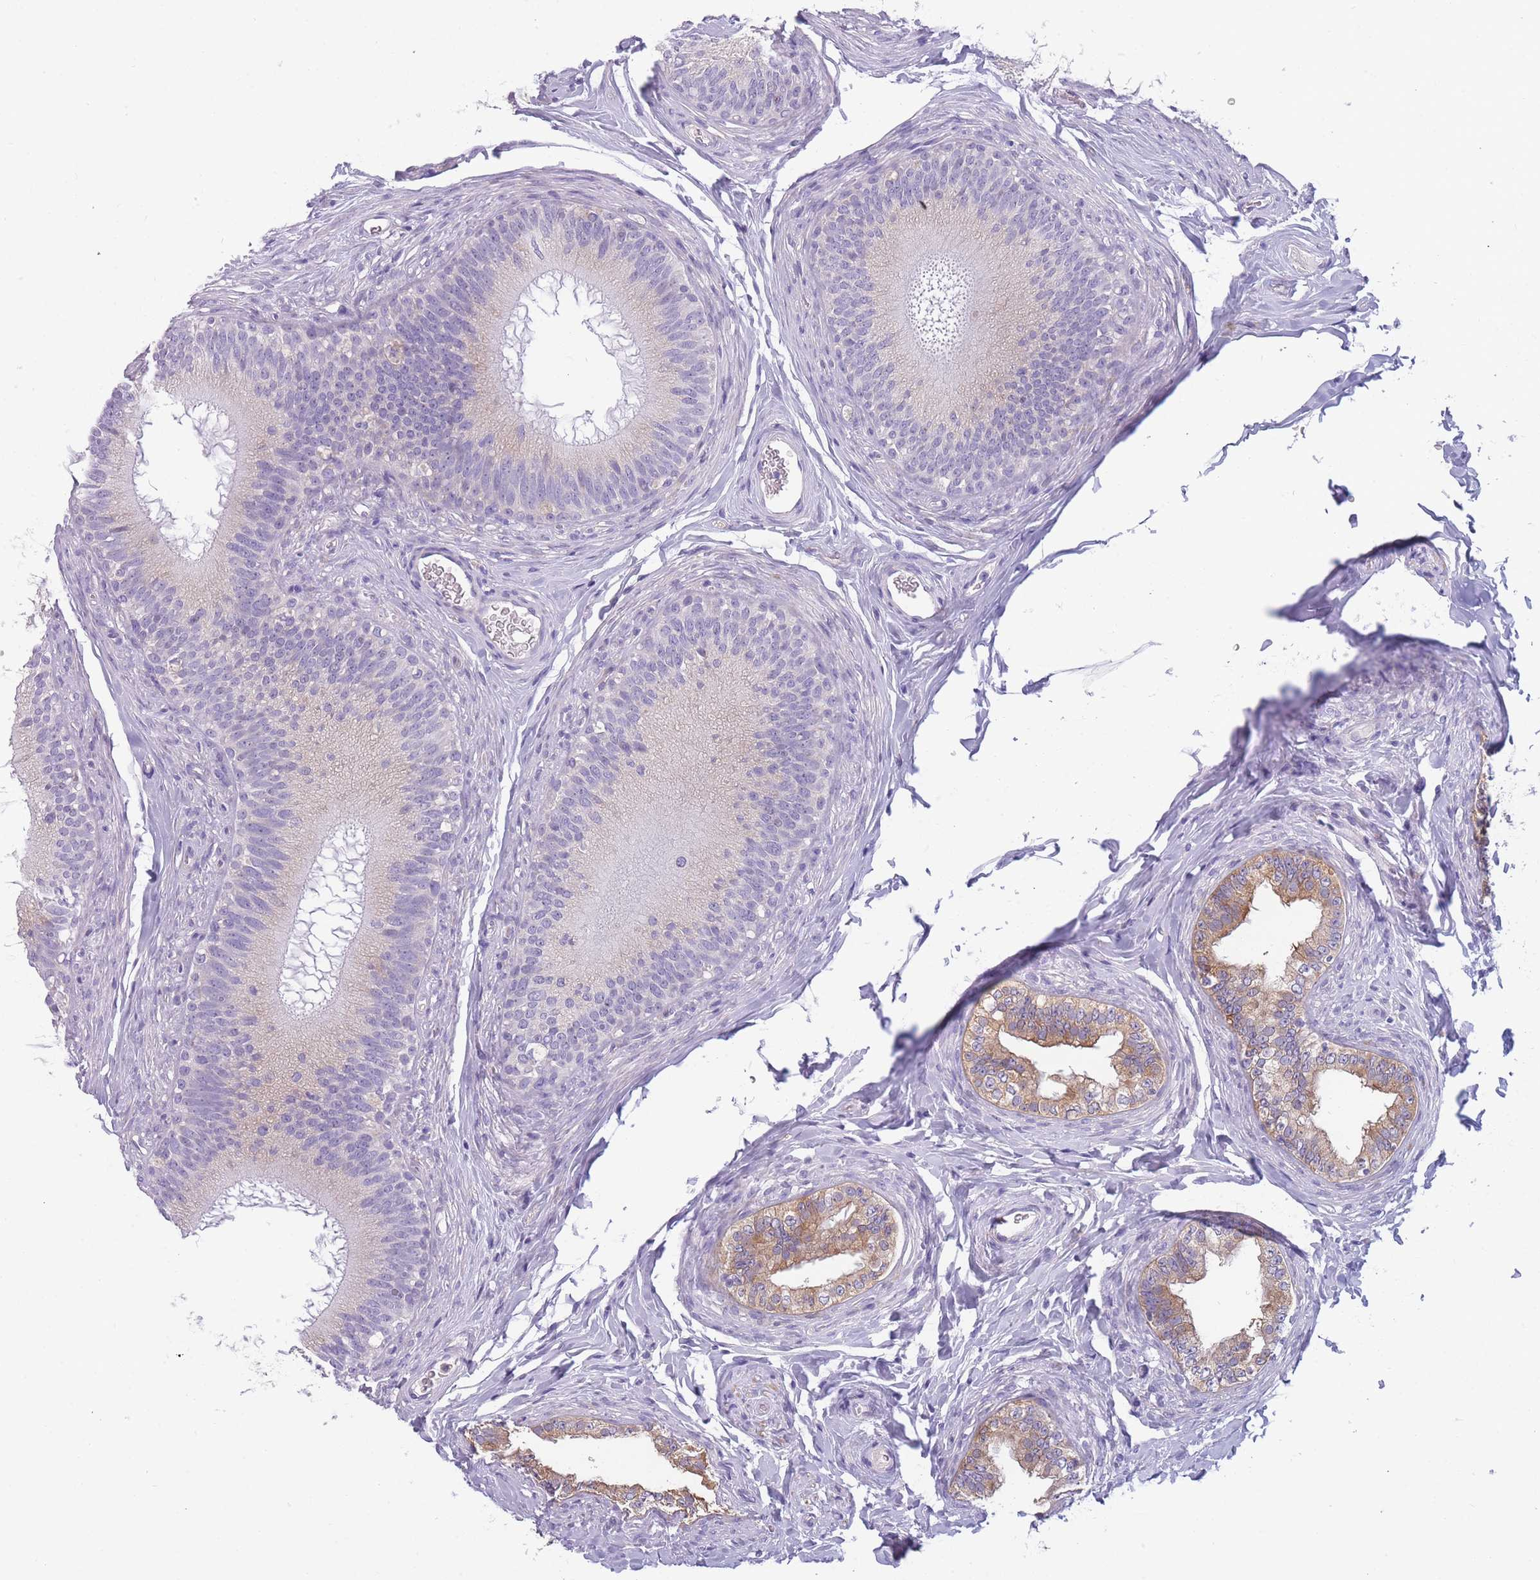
{"staining": {"intensity": "weak", "quantity": "25%-75%", "location": "cytoplasmic/membranous"}, "tissue": "epididymis", "cell_type": "Glandular cells", "image_type": "normal", "snomed": [{"axis": "morphology", "description": "Normal tissue, NOS"}, {"axis": "topography", "description": "Epididymis"}], "caption": "Protein staining by IHC displays weak cytoplasmic/membranous staining in approximately 25%-75% of glandular cells in unremarkable epididymis. Using DAB (brown) and hematoxylin (blue) stains, captured at high magnification using brightfield microscopy.", "gene": "NDUFAF6", "patient": {"sex": "male", "age": 38}}